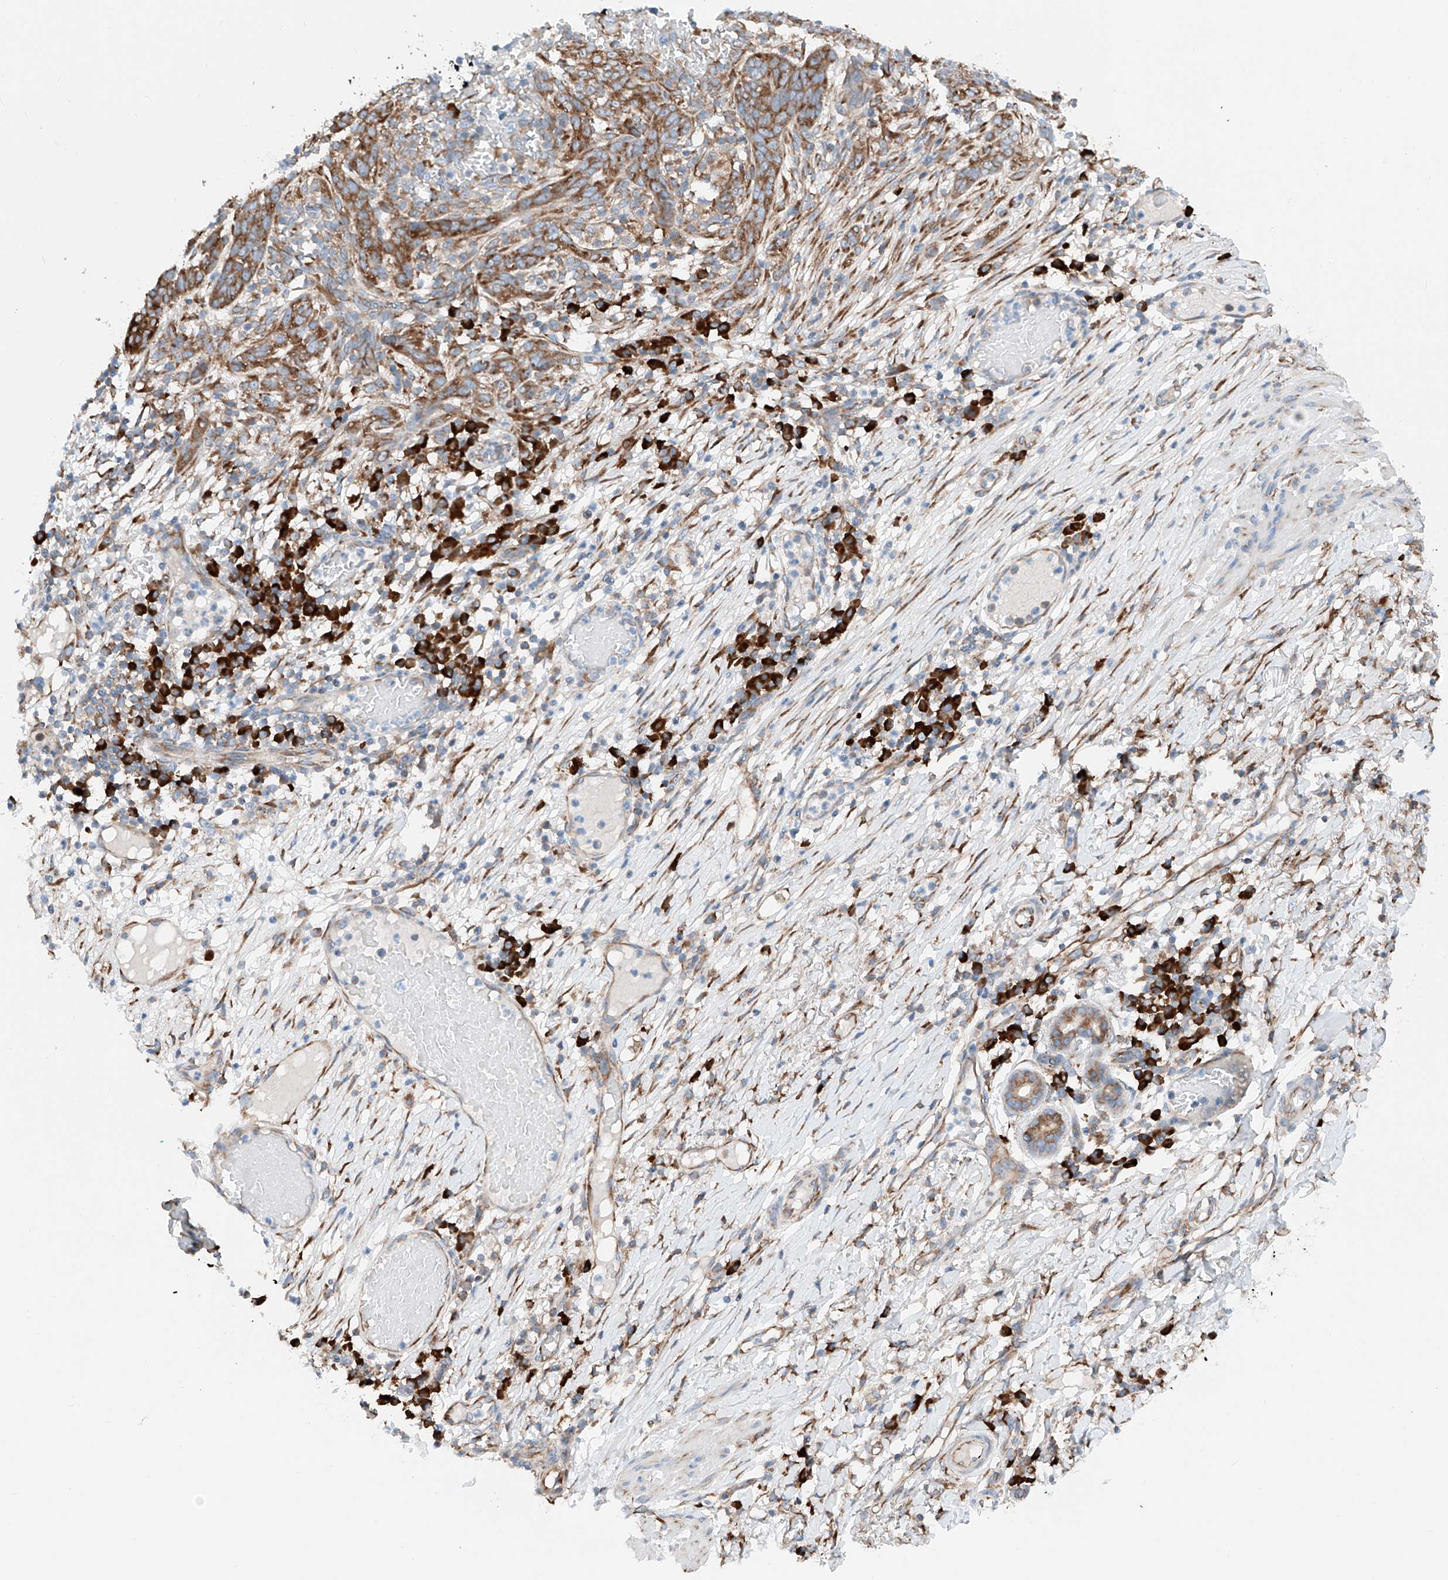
{"staining": {"intensity": "moderate", "quantity": ">75%", "location": "cytoplasmic/membranous"}, "tissue": "skin cancer", "cell_type": "Tumor cells", "image_type": "cancer", "snomed": [{"axis": "morphology", "description": "Normal tissue, NOS"}, {"axis": "morphology", "description": "Basal cell carcinoma"}, {"axis": "topography", "description": "Skin"}], "caption": "Immunohistochemical staining of human skin cancer exhibits medium levels of moderate cytoplasmic/membranous protein positivity in approximately >75% of tumor cells.", "gene": "CRELD1", "patient": {"sex": "male", "age": 64}}